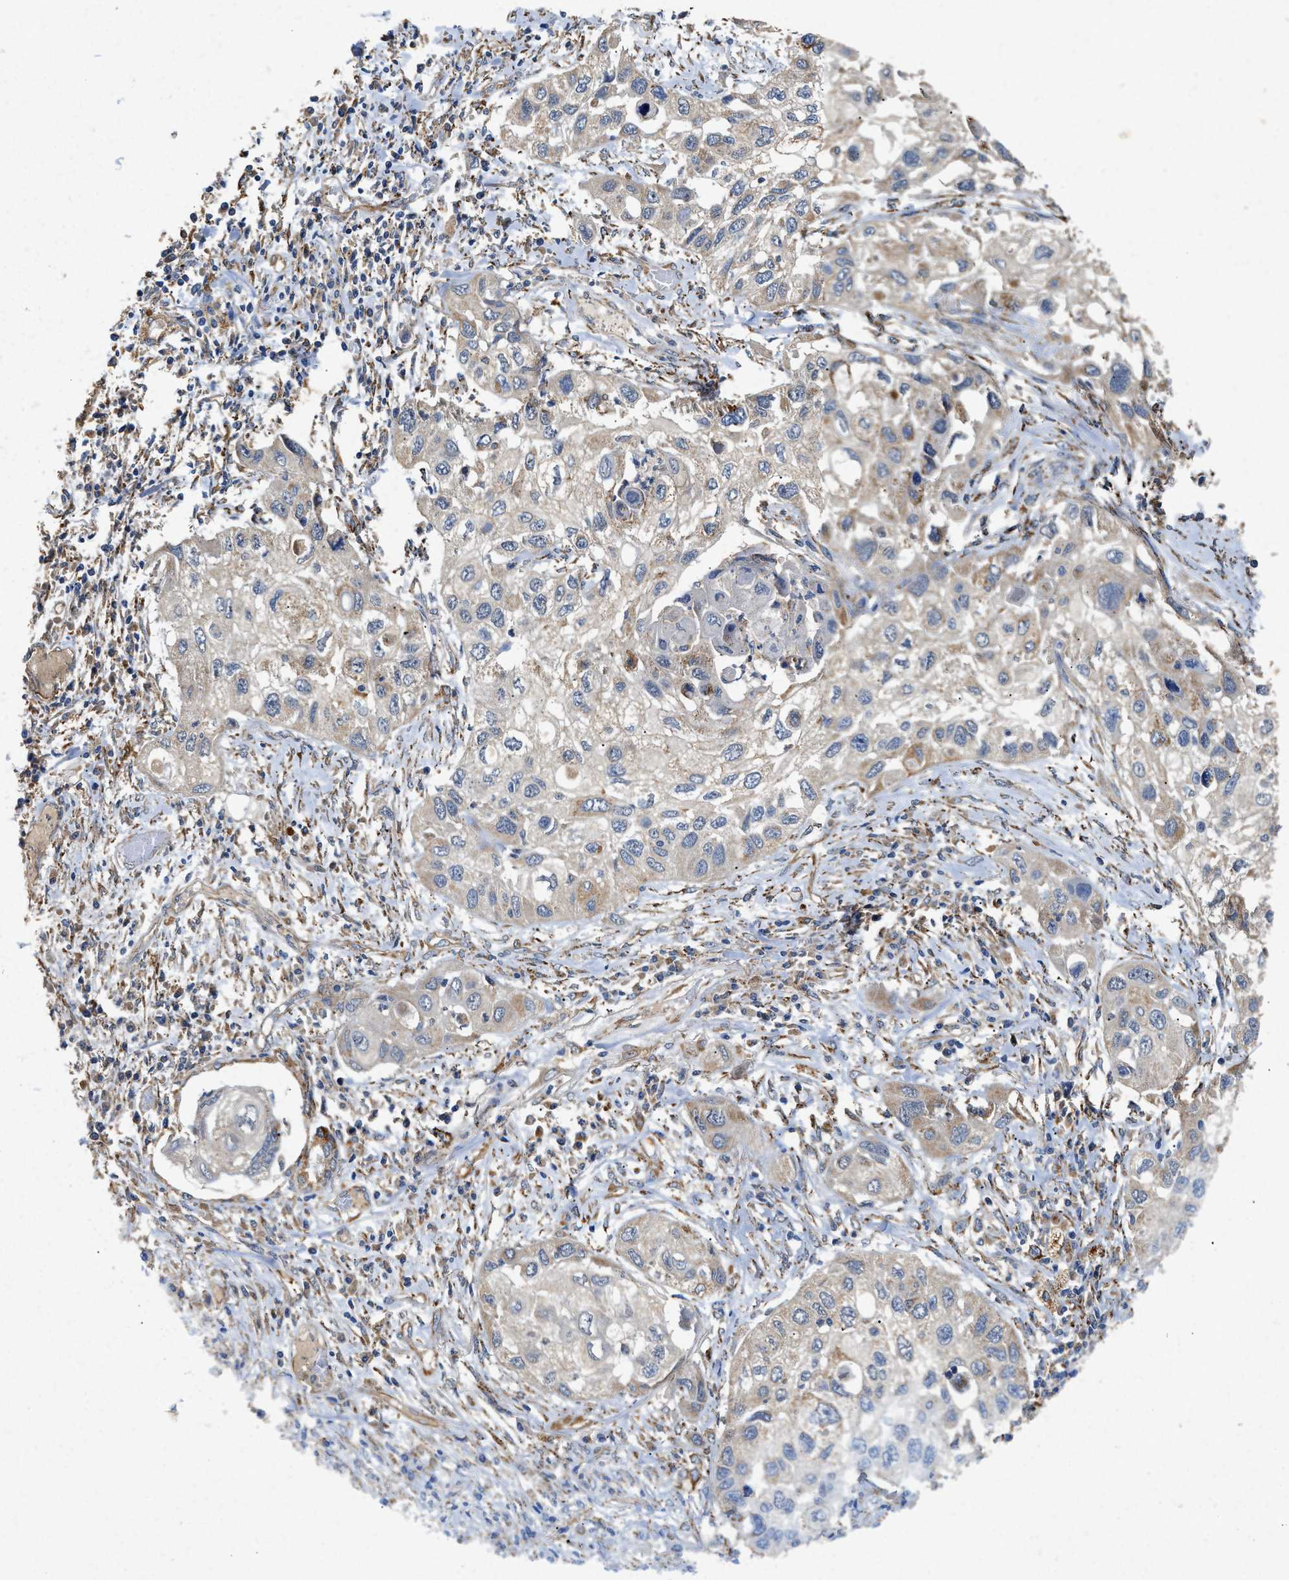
{"staining": {"intensity": "weak", "quantity": "<25%", "location": "cytoplasmic/membranous"}, "tissue": "lung cancer", "cell_type": "Tumor cells", "image_type": "cancer", "snomed": [{"axis": "morphology", "description": "Squamous cell carcinoma, NOS"}, {"axis": "topography", "description": "Lung"}], "caption": "Tumor cells show no significant protein expression in lung cancer. The staining is performed using DAB brown chromogen with nuclei counter-stained in using hematoxylin.", "gene": "CDK15", "patient": {"sex": "male", "age": 71}}